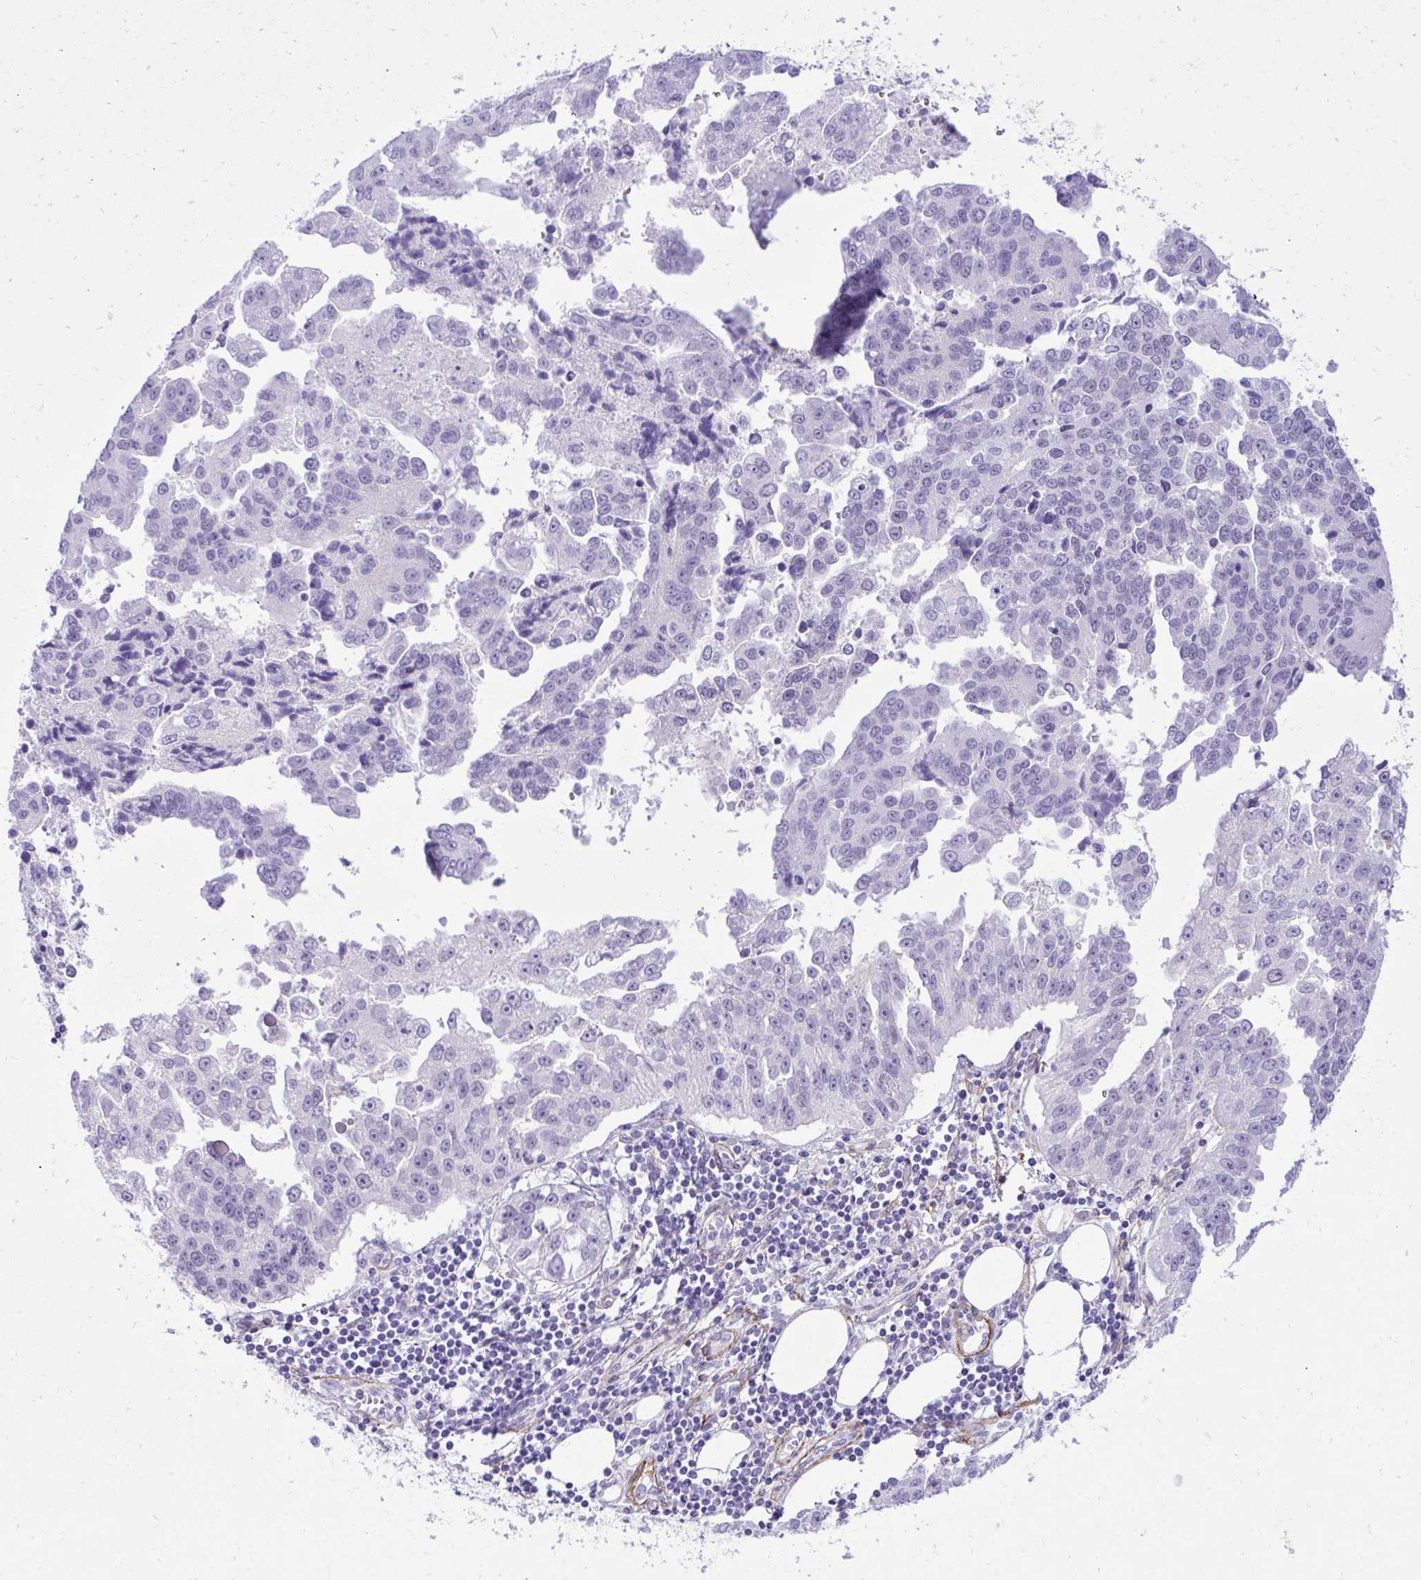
{"staining": {"intensity": "negative", "quantity": "none", "location": "none"}, "tissue": "ovarian cancer", "cell_type": "Tumor cells", "image_type": "cancer", "snomed": [{"axis": "morphology", "description": "Cystadenocarcinoma, serous, NOS"}, {"axis": "topography", "description": "Ovary"}], "caption": "Ovarian cancer (serous cystadenocarcinoma) stained for a protein using immunohistochemistry exhibits no staining tumor cells.", "gene": "PITPNM3", "patient": {"sex": "female", "age": 75}}